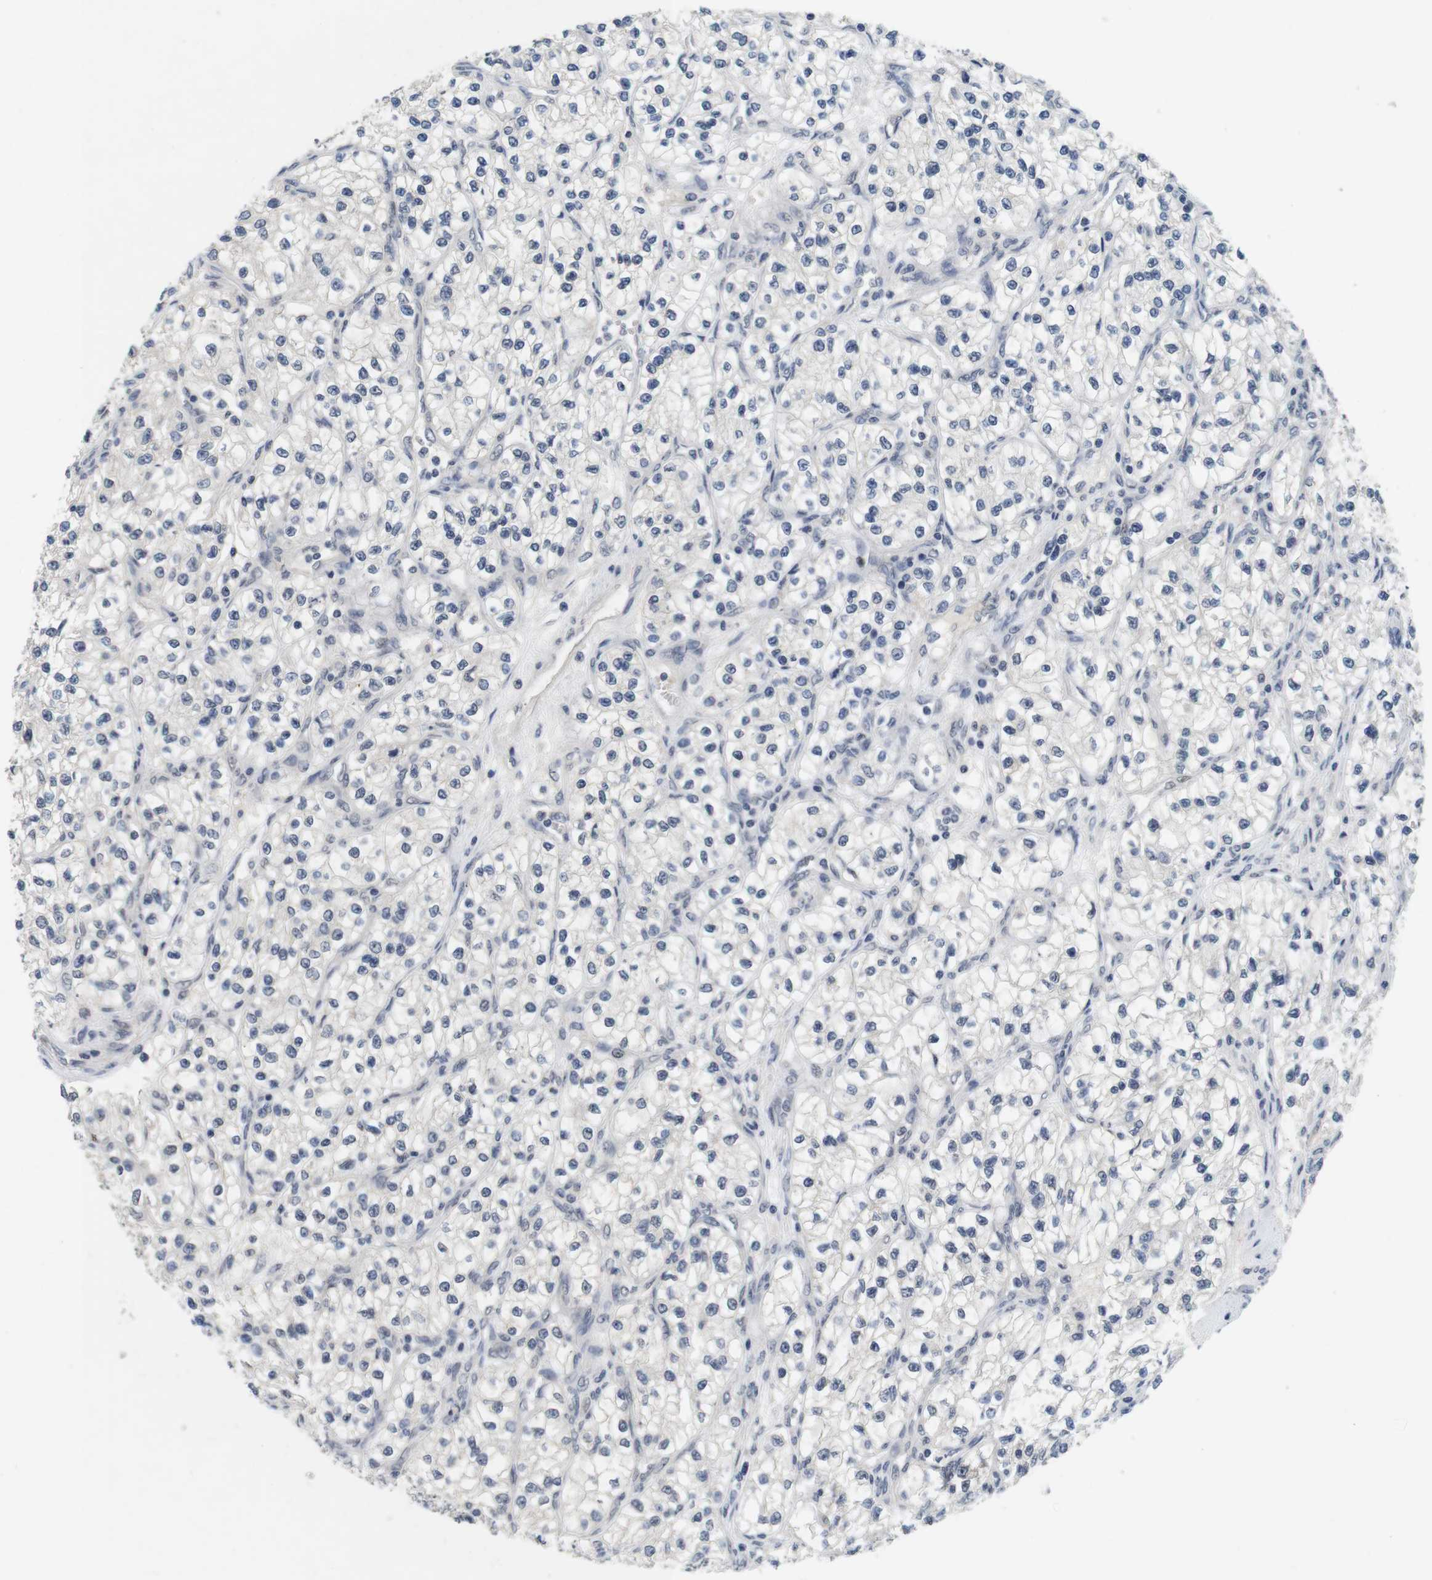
{"staining": {"intensity": "weak", "quantity": "<25%", "location": "nuclear"}, "tissue": "renal cancer", "cell_type": "Tumor cells", "image_type": "cancer", "snomed": [{"axis": "morphology", "description": "Adenocarcinoma, NOS"}, {"axis": "topography", "description": "Kidney"}], "caption": "Tumor cells show no significant expression in adenocarcinoma (renal).", "gene": "SKP2", "patient": {"sex": "female", "age": 57}}